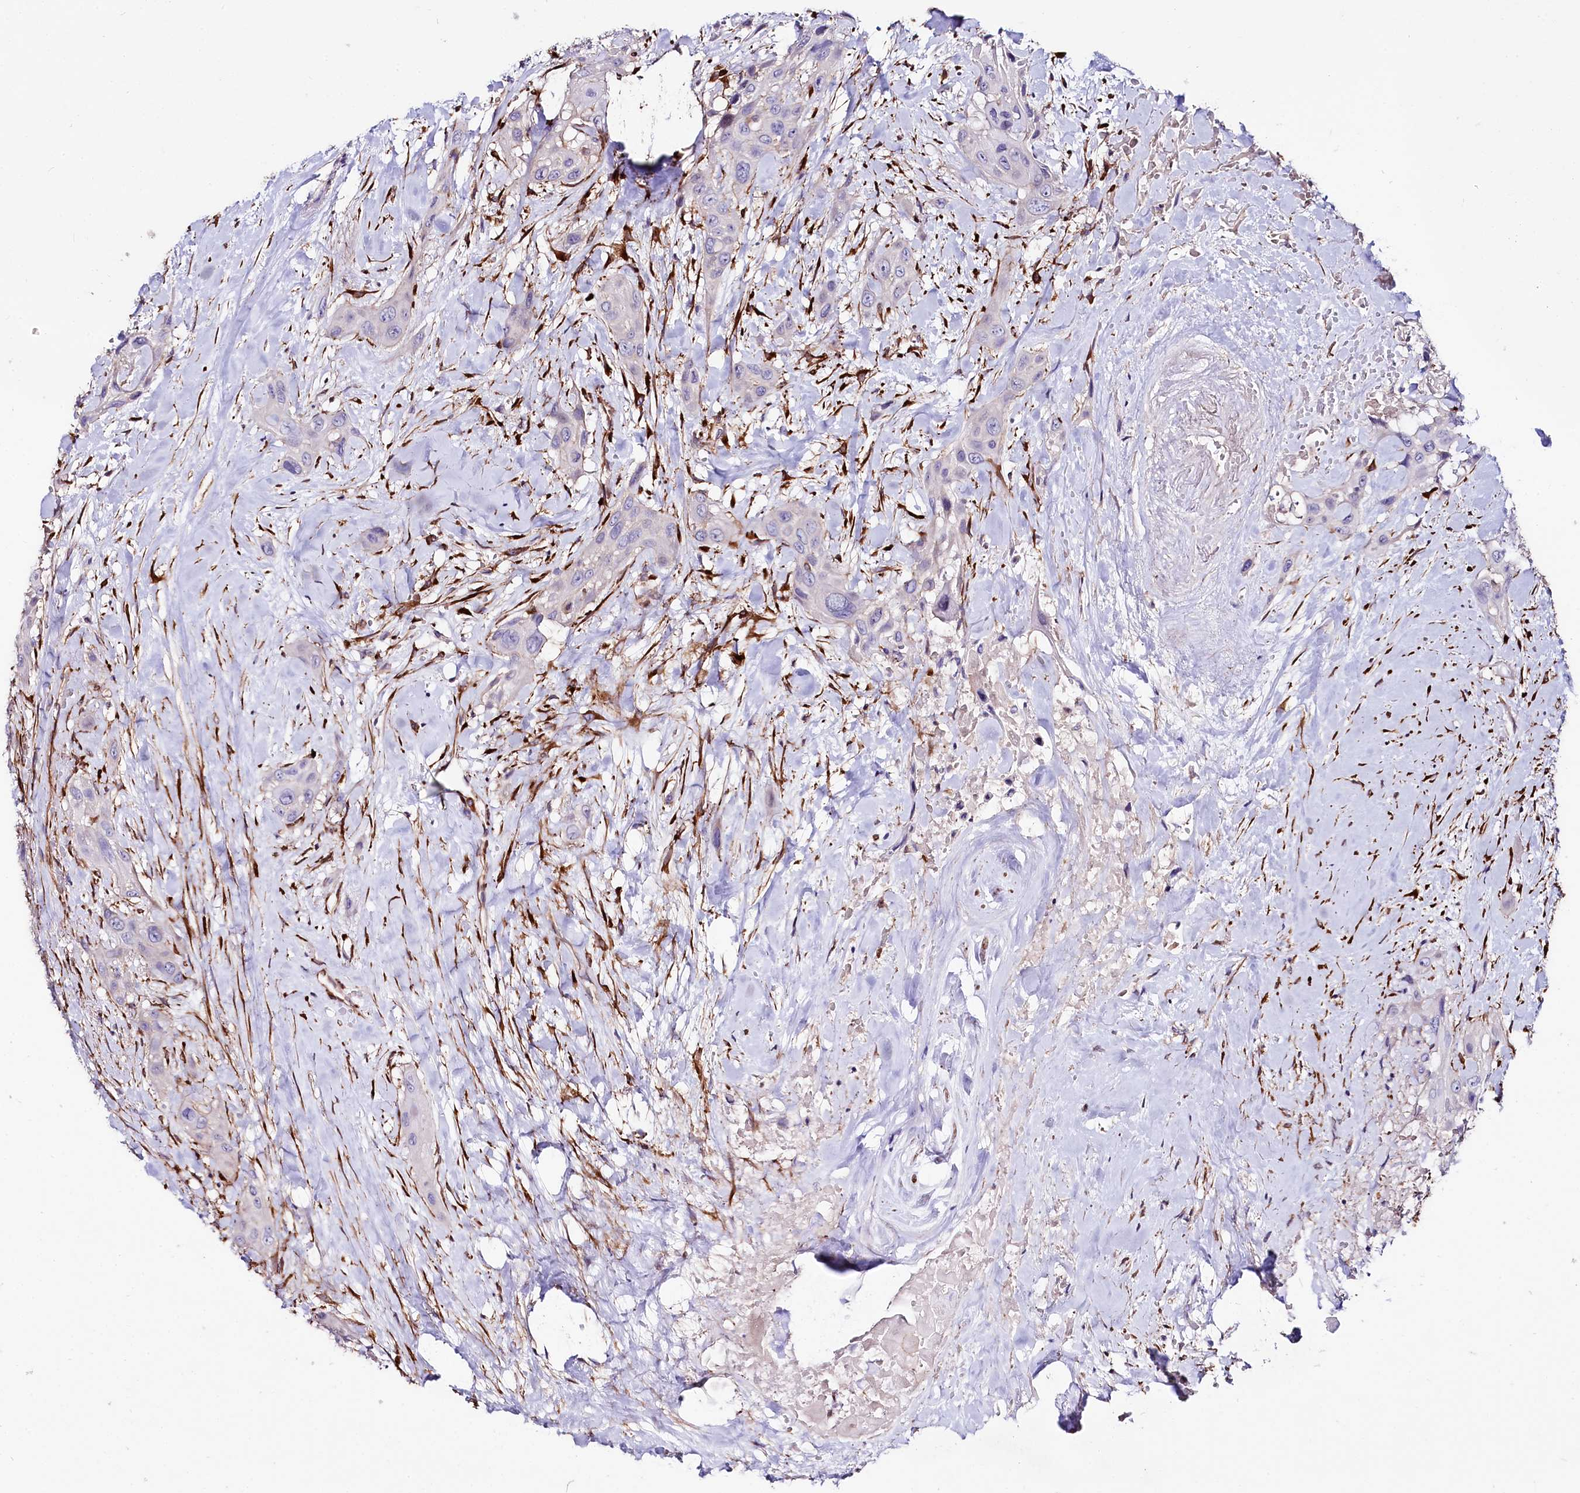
{"staining": {"intensity": "negative", "quantity": "none", "location": "none"}, "tissue": "head and neck cancer", "cell_type": "Tumor cells", "image_type": "cancer", "snomed": [{"axis": "morphology", "description": "Squamous cell carcinoma, NOS"}, {"axis": "topography", "description": "Head-Neck"}], "caption": "A high-resolution photomicrograph shows IHC staining of head and neck cancer (squamous cell carcinoma), which demonstrates no significant staining in tumor cells.", "gene": "FCHSD2", "patient": {"sex": "male", "age": 81}}